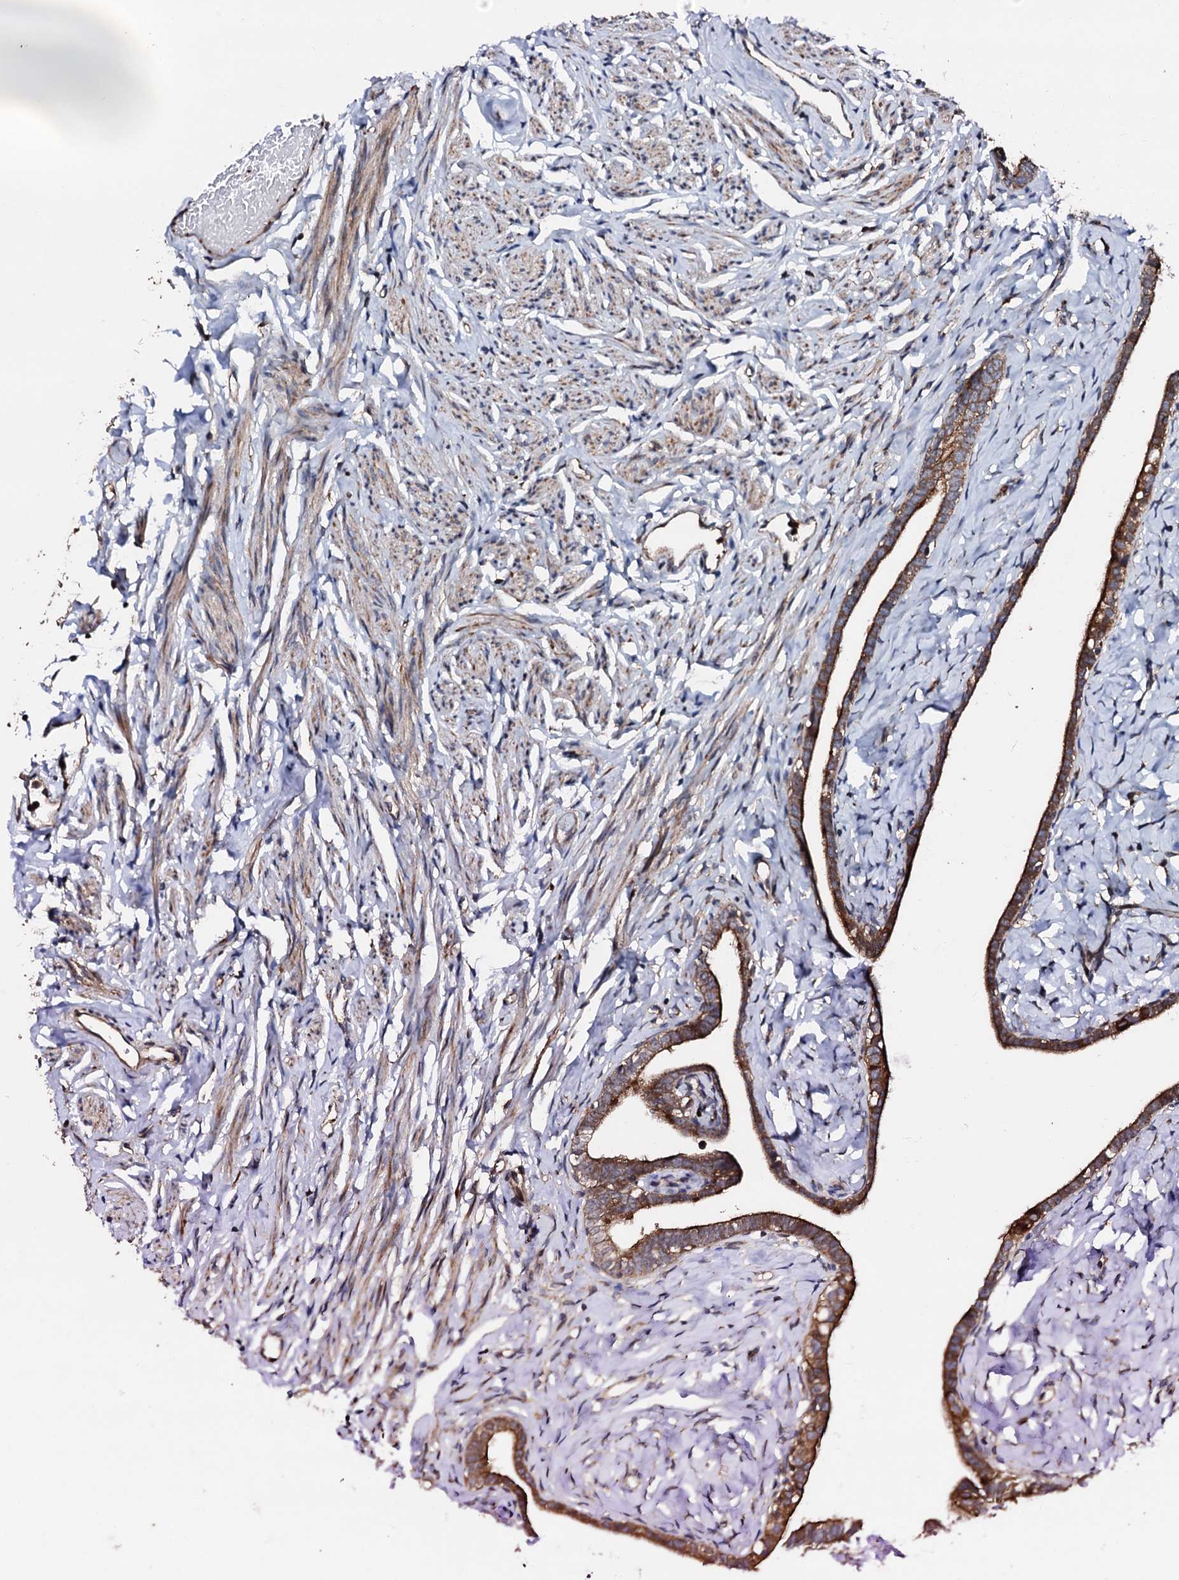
{"staining": {"intensity": "strong", "quantity": ">75%", "location": "cytoplasmic/membranous"}, "tissue": "fallopian tube", "cell_type": "Glandular cells", "image_type": "normal", "snomed": [{"axis": "morphology", "description": "Normal tissue, NOS"}, {"axis": "topography", "description": "Fallopian tube"}], "caption": "Immunohistochemical staining of benign human fallopian tube displays >75% levels of strong cytoplasmic/membranous protein staining in approximately >75% of glandular cells. Immunohistochemistry (ihc) stains the protein in brown and the nuclei are stained blue.", "gene": "ENSG00000256591", "patient": {"sex": "female", "age": 66}}